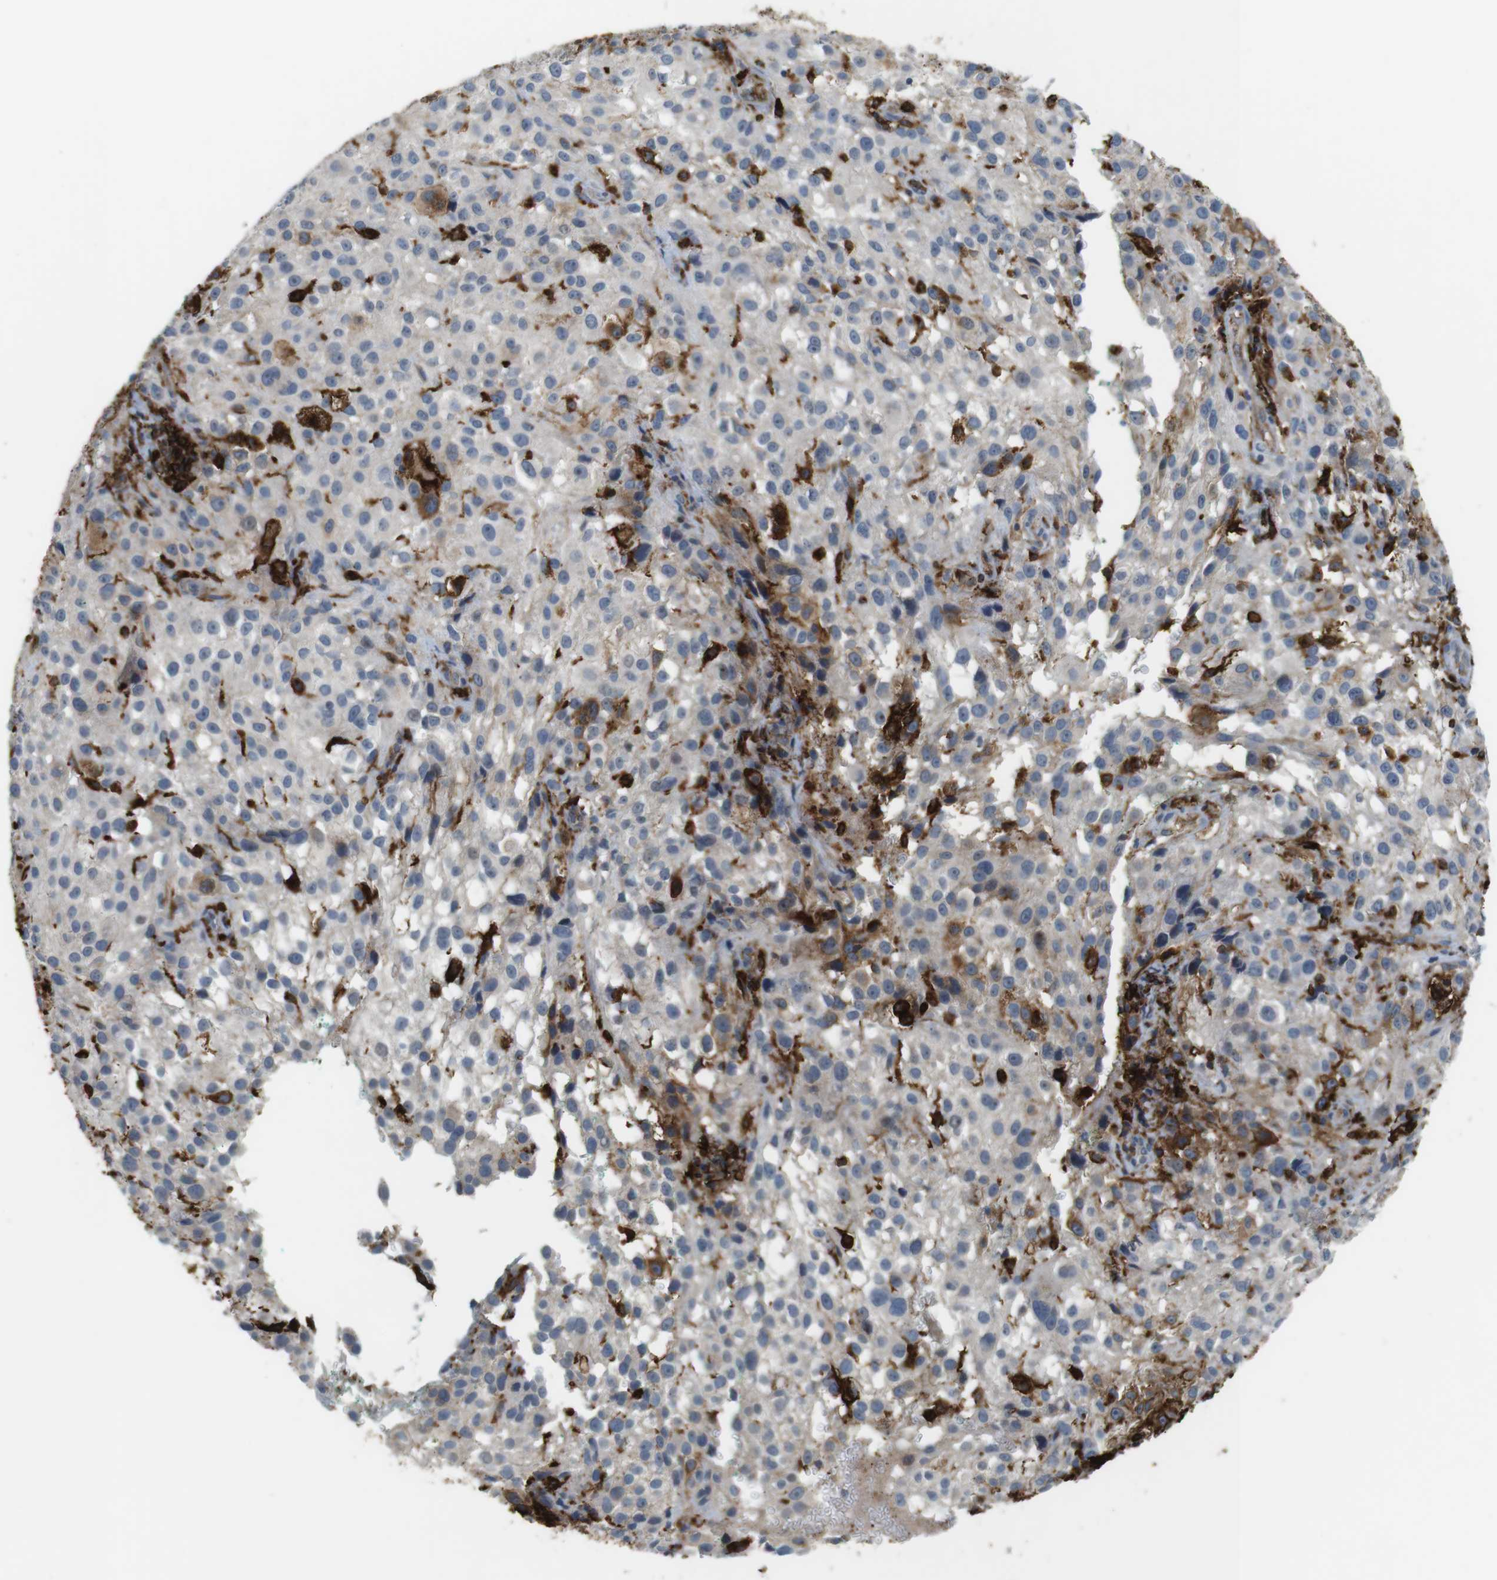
{"staining": {"intensity": "negative", "quantity": "none", "location": "none"}, "tissue": "melanoma", "cell_type": "Tumor cells", "image_type": "cancer", "snomed": [{"axis": "morphology", "description": "Necrosis, NOS"}, {"axis": "morphology", "description": "Malignant melanoma, NOS"}, {"axis": "topography", "description": "Skin"}], "caption": "An immunohistochemistry (IHC) image of melanoma is shown. There is no staining in tumor cells of melanoma.", "gene": "HLA-DRA", "patient": {"sex": "female", "age": 87}}